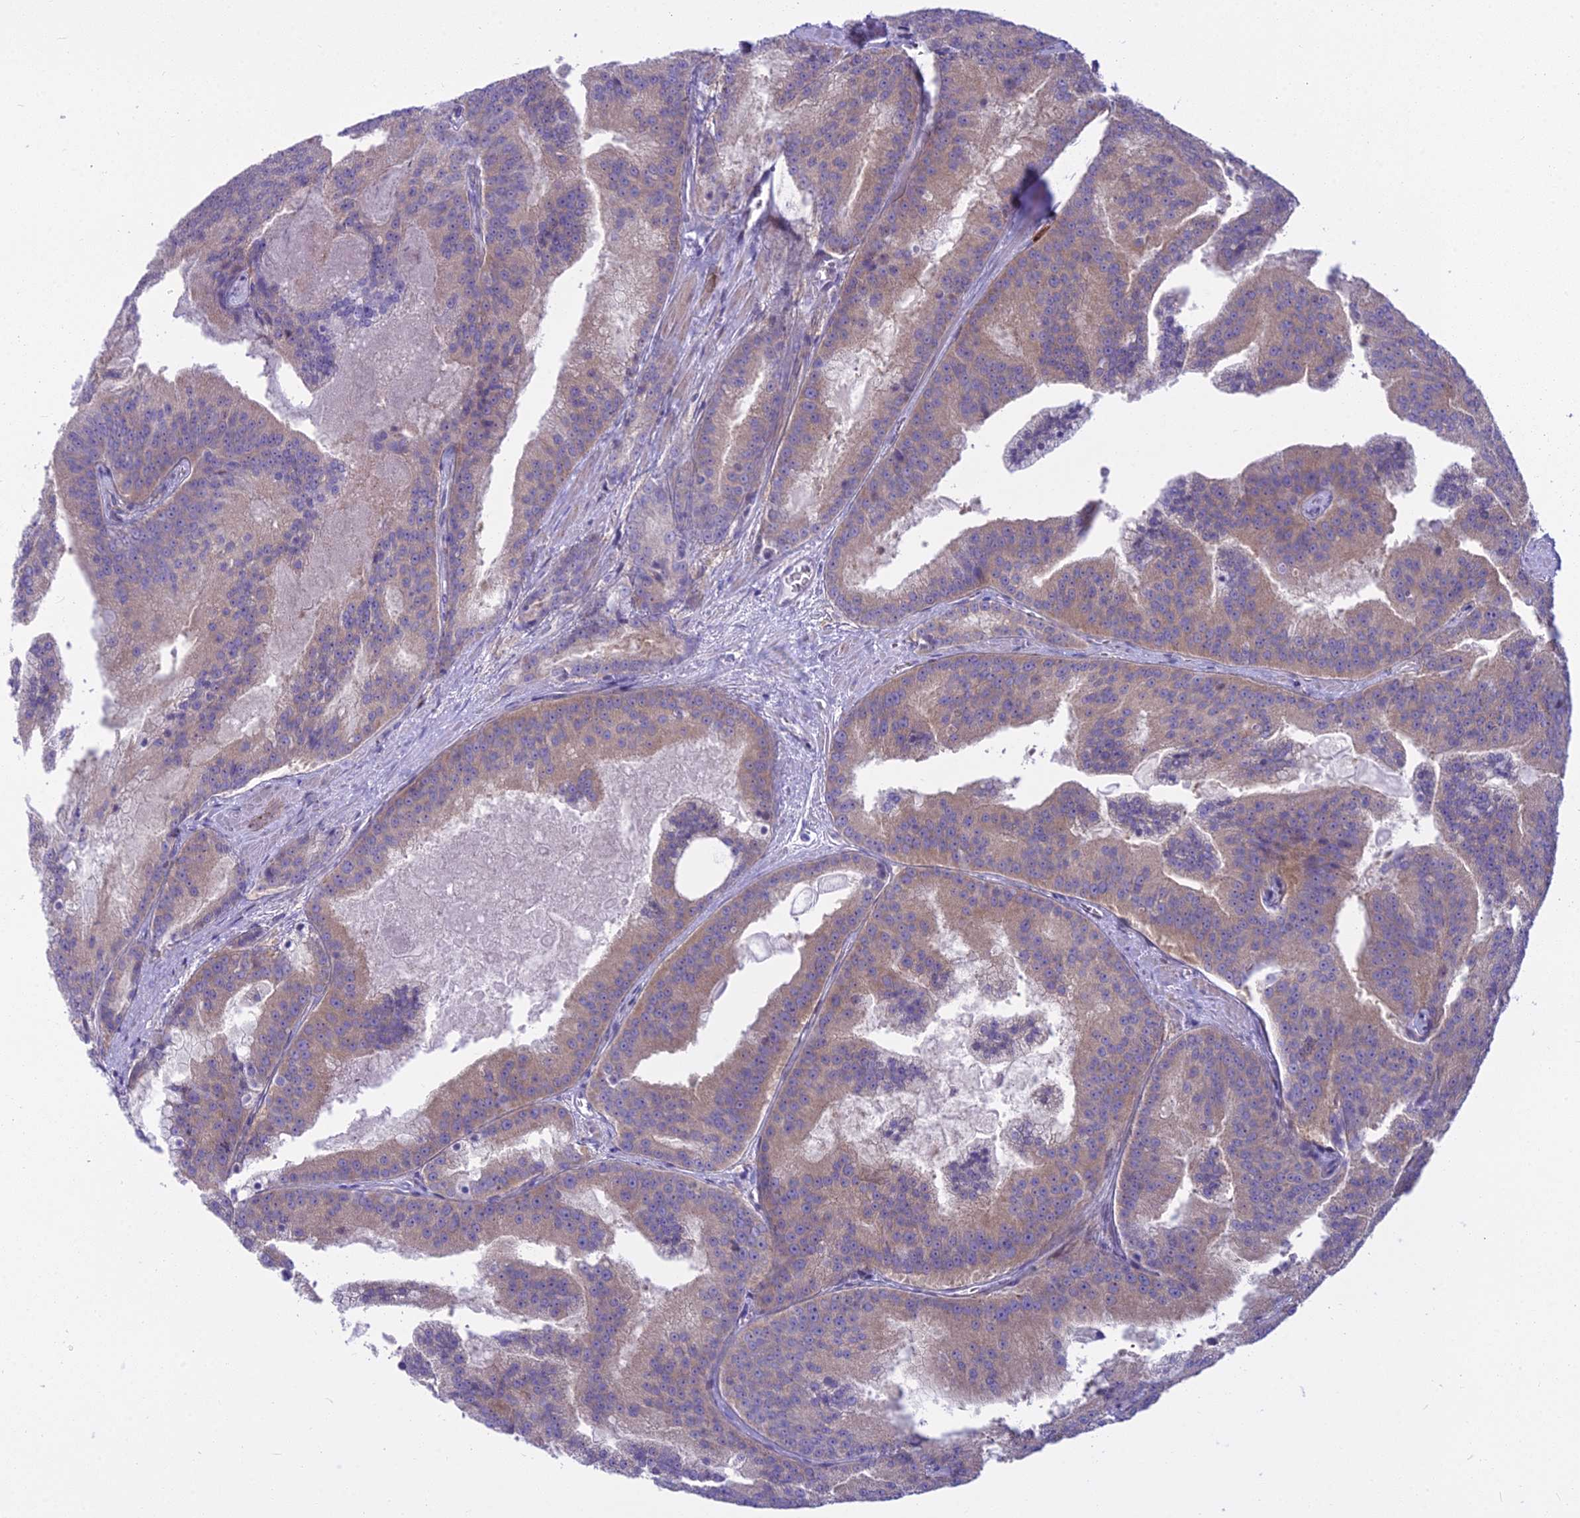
{"staining": {"intensity": "weak", "quantity": "25%-75%", "location": "cytoplasmic/membranous"}, "tissue": "prostate cancer", "cell_type": "Tumor cells", "image_type": "cancer", "snomed": [{"axis": "morphology", "description": "Adenocarcinoma, High grade"}, {"axis": "topography", "description": "Prostate"}], "caption": "The image demonstrates staining of prostate high-grade adenocarcinoma, revealing weak cytoplasmic/membranous protein expression (brown color) within tumor cells.", "gene": "PCDHB14", "patient": {"sex": "male", "age": 61}}